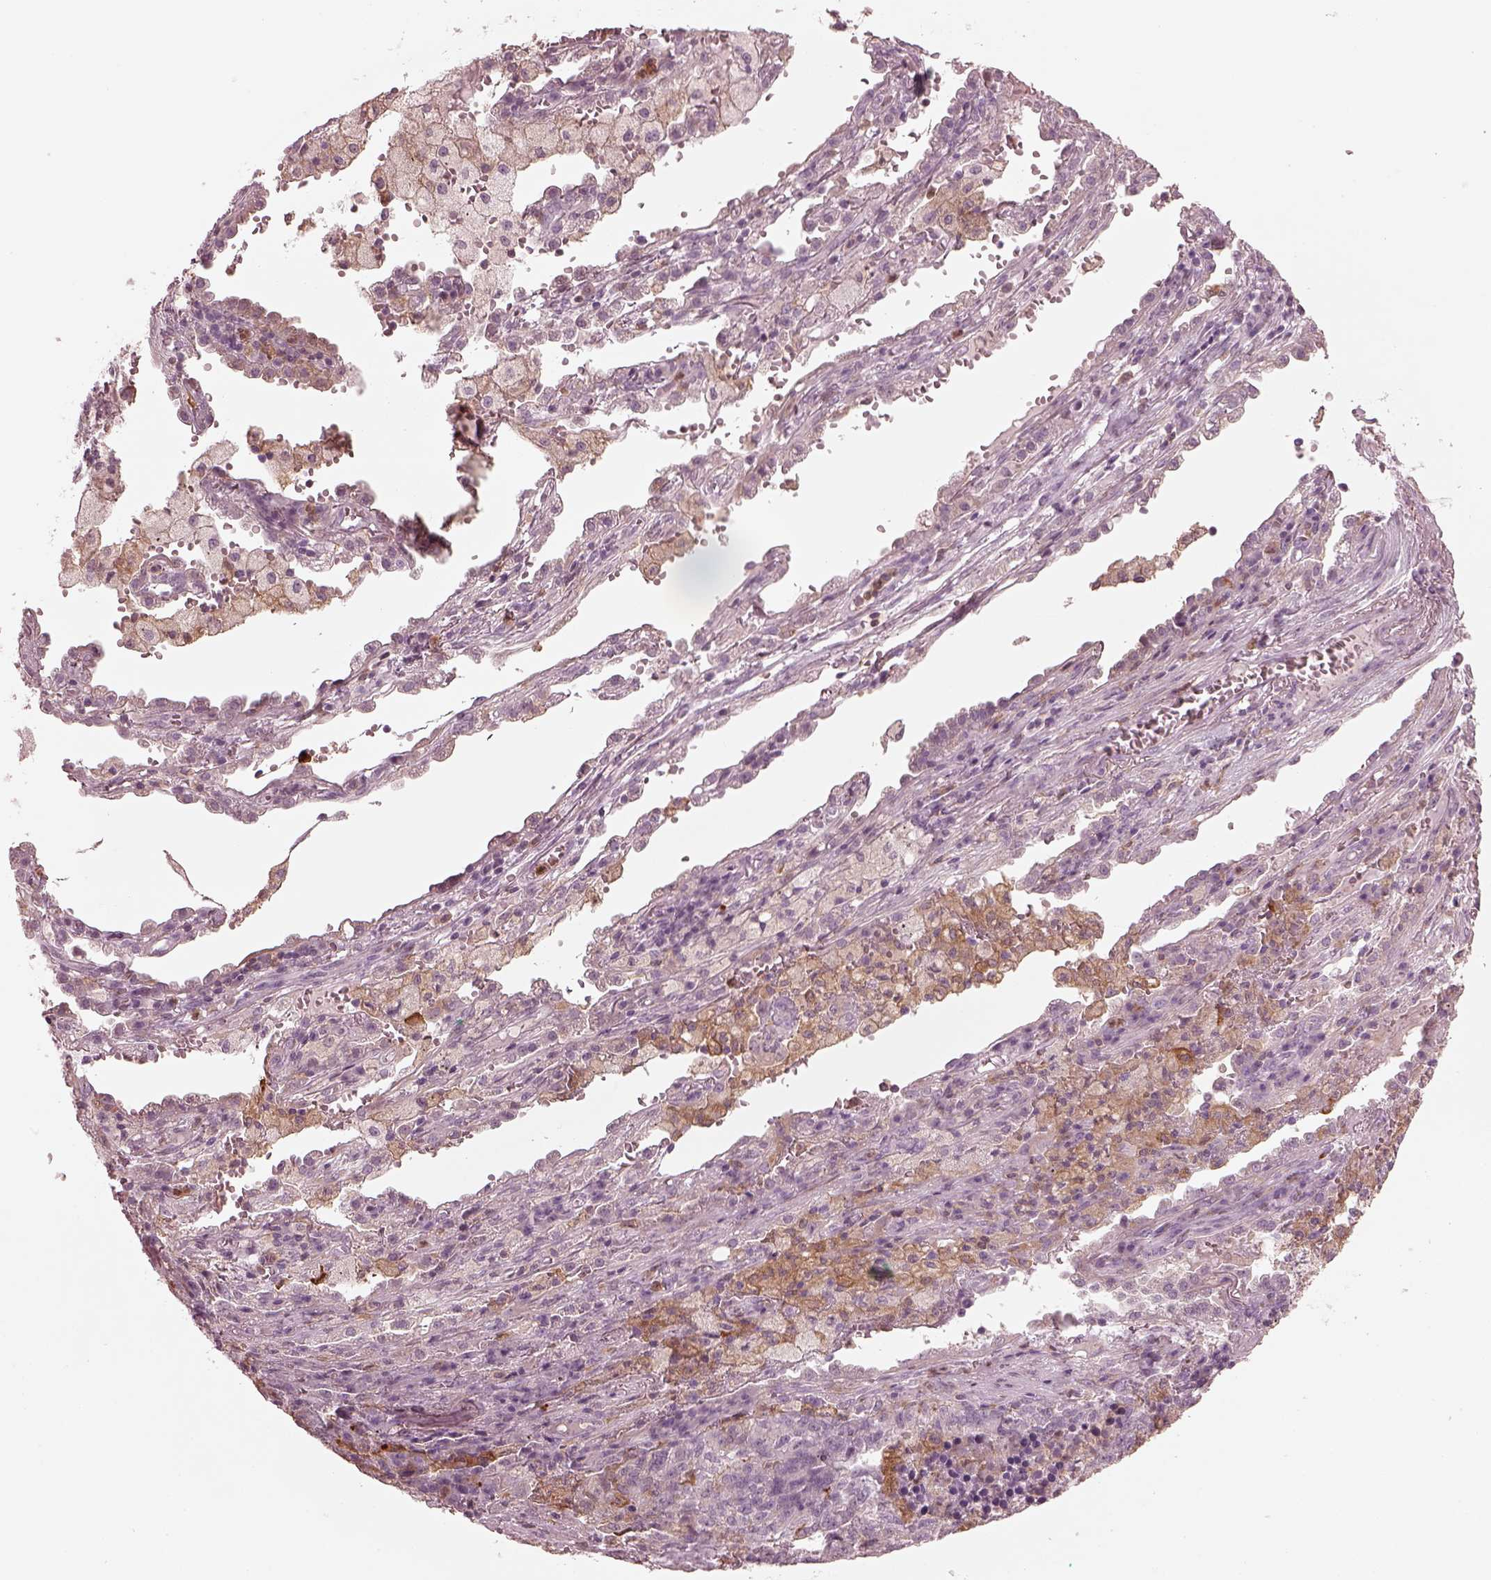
{"staining": {"intensity": "negative", "quantity": "none", "location": "none"}, "tissue": "lung cancer", "cell_type": "Tumor cells", "image_type": "cancer", "snomed": [{"axis": "morphology", "description": "Adenocarcinoma, NOS"}, {"axis": "topography", "description": "Lung"}], "caption": "Micrograph shows no significant protein positivity in tumor cells of lung cancer.", "gene": "PSTPIP2", "patient": {"sex": "male", "age": 57}}